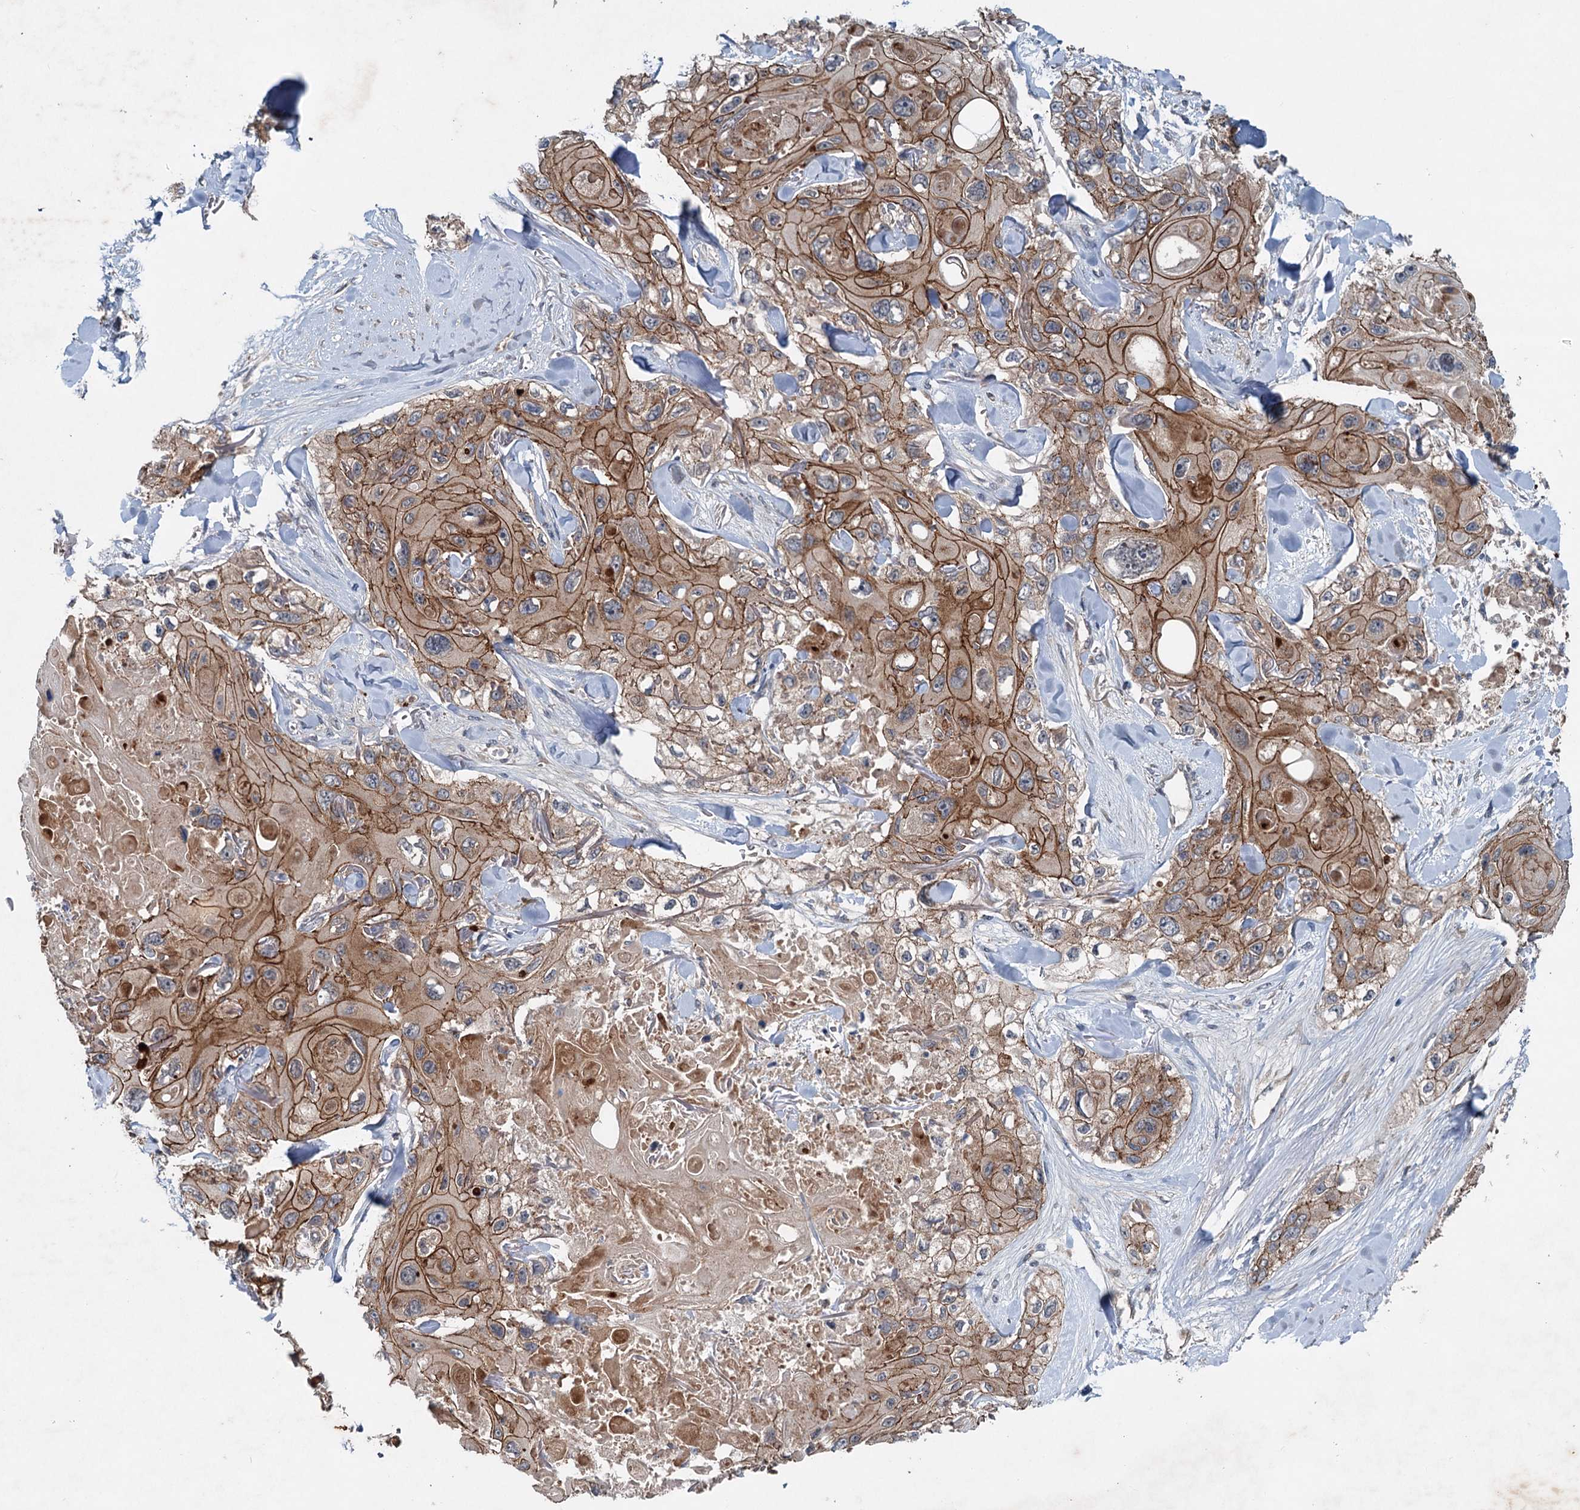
{"staining": {"intensity": "moderate", "quantity": ">75%", "location": "cytoplasmic/membranous"}, "tissue": "skin cancer", "cell_type": "Tumor cells", "image_type": "cancer", "snomed": [{"axis": "morphology", "description": "Normal tissue, NOS"}, {"axis": "morphology", "description": "Squamous cell carcinoma, NOS"}, {"axis": "topography", "description": "Skin"}], "caption": "An immunohistochemistry image of neoplastic tissue is shown. Protein staining in brown labels moderate cytoplasmic/membranous positivity in skin squamous cell carcinoma within tumor cells.", "gene": "N4BP2L2", "patient": {"sex": "male", "age": 72}}